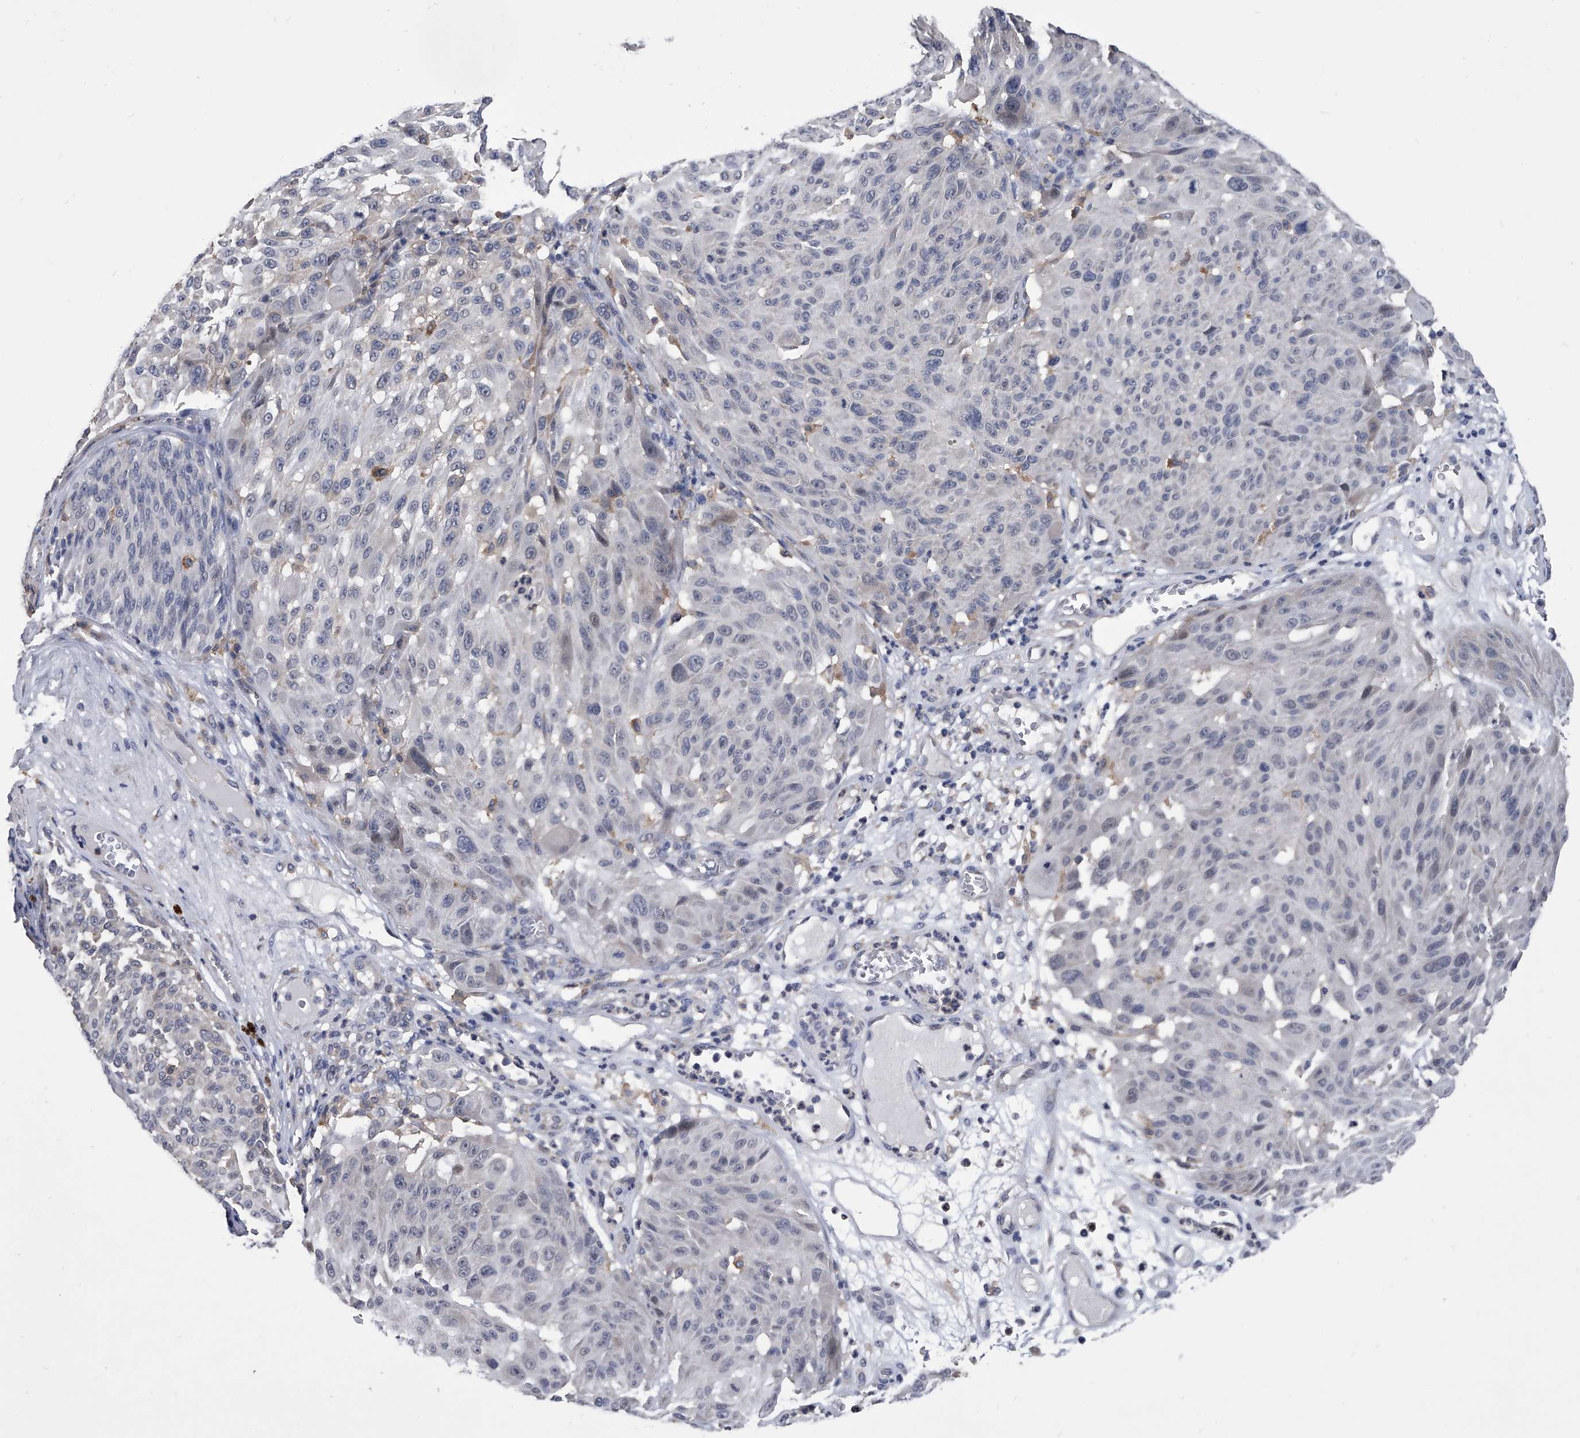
{"staining": {"intensity": "negative", "quantity": "none", "location": "none"}, "tissue": "melanoma", "cell_type": "Tumor cells", "image_type": "cancer", "snomed": [{"axis": "morphology", "description": "Malignant melanoma, NOS"}, {"axis": "topography", "description": "Skin"}], "caption": "Immunohistochemistry of human malignant melanoma reveals no positivity in tumor cells.", "gene": "MAP4K3", "patient": {"sex": "male", "age": 83}}